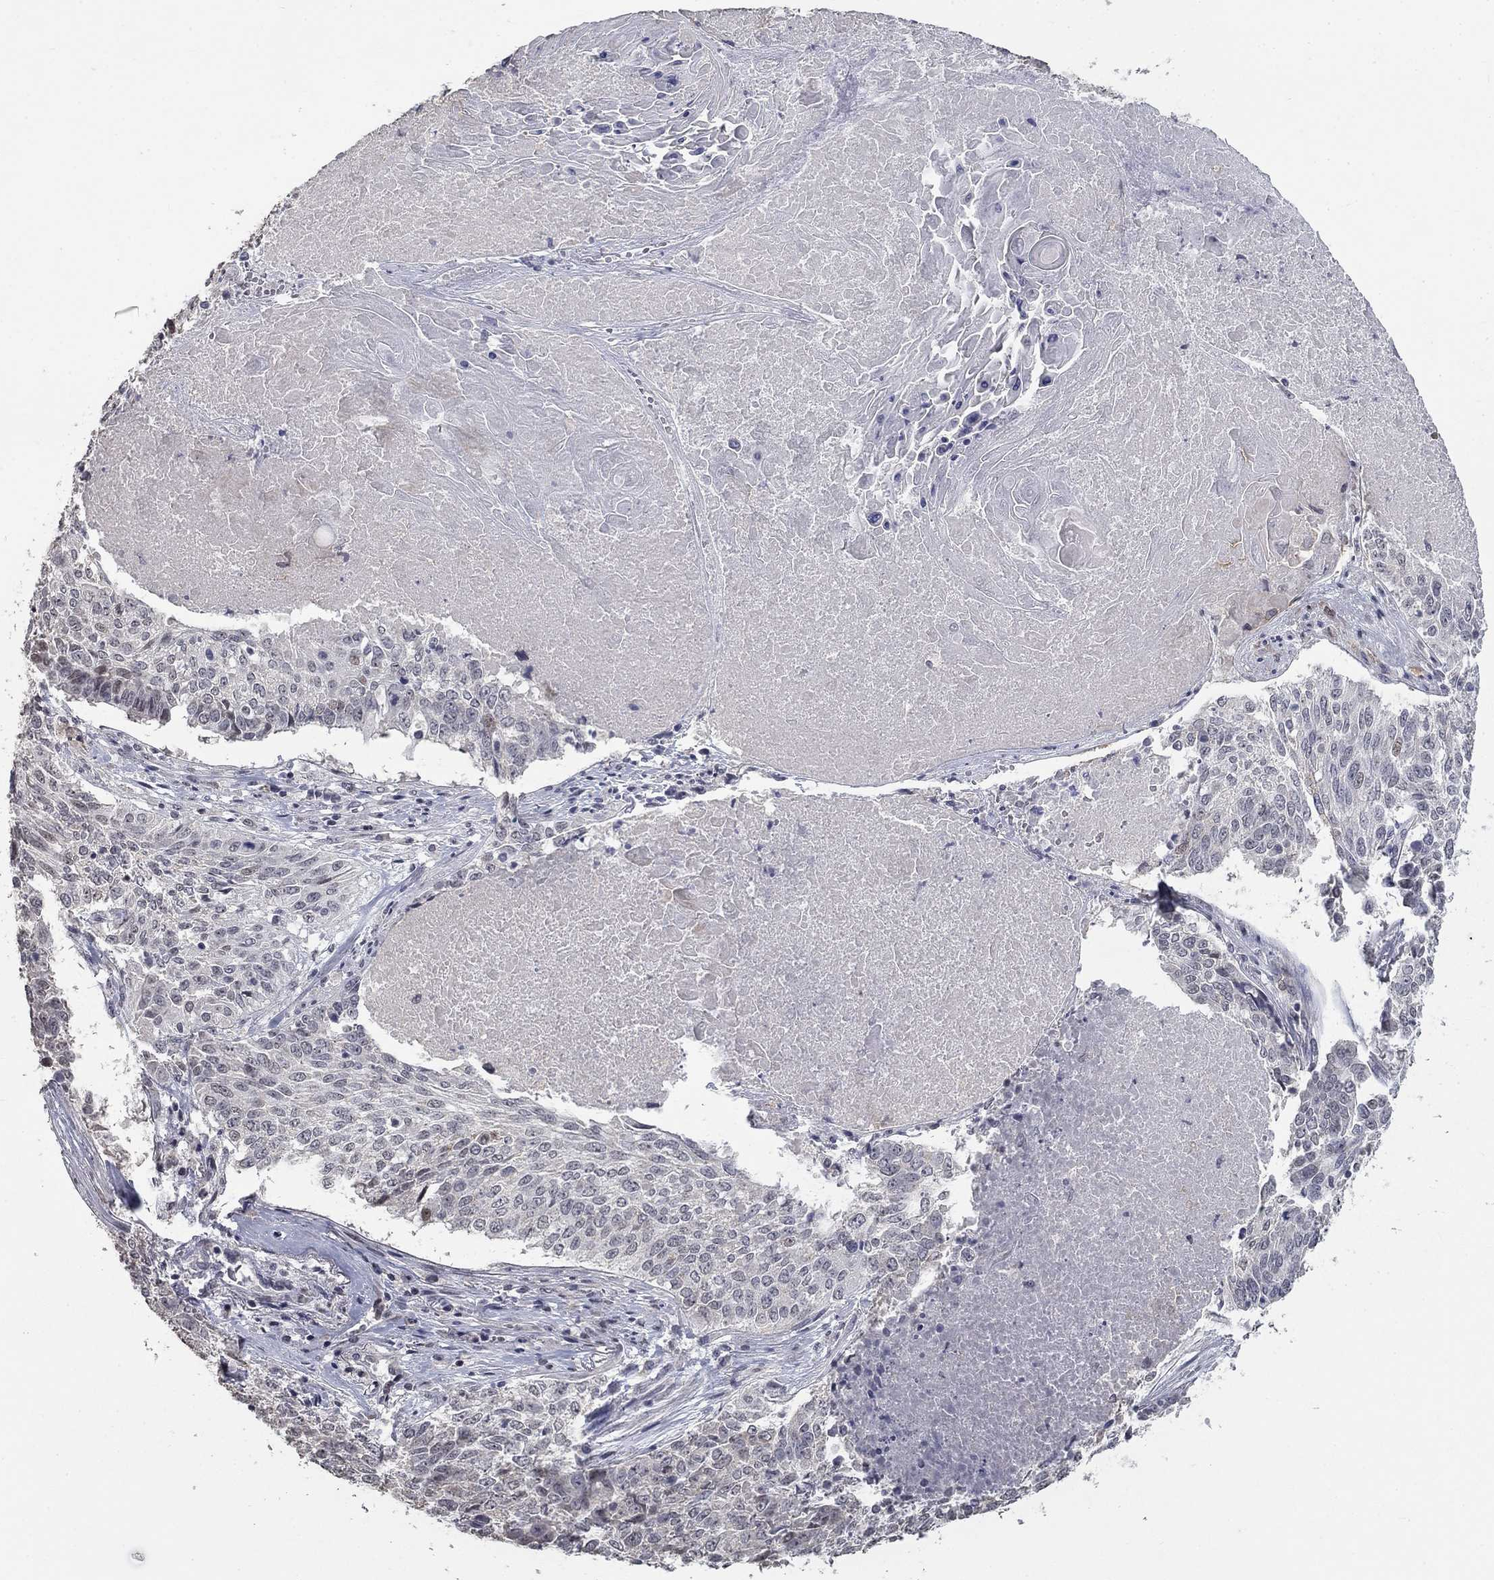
{"staining": {"intensity": "negative", "quantity": "none", "location": "none"}, "tissue": "lung cancer", "cell_type": "Tumor cells", "image_type": "cancer", "snomed": [{"axis": "morphology", "description": "Squamous cell carcinoma, NOS"}, {"axis": "topography", "description": "Lung"}], "caption": "Histopathology image shows no protein expression in tumor cells of squamous cell carcinoma (lung) tissue.", "gene": "SPATA33", "patient": {"sex": "male", "age": 64}}